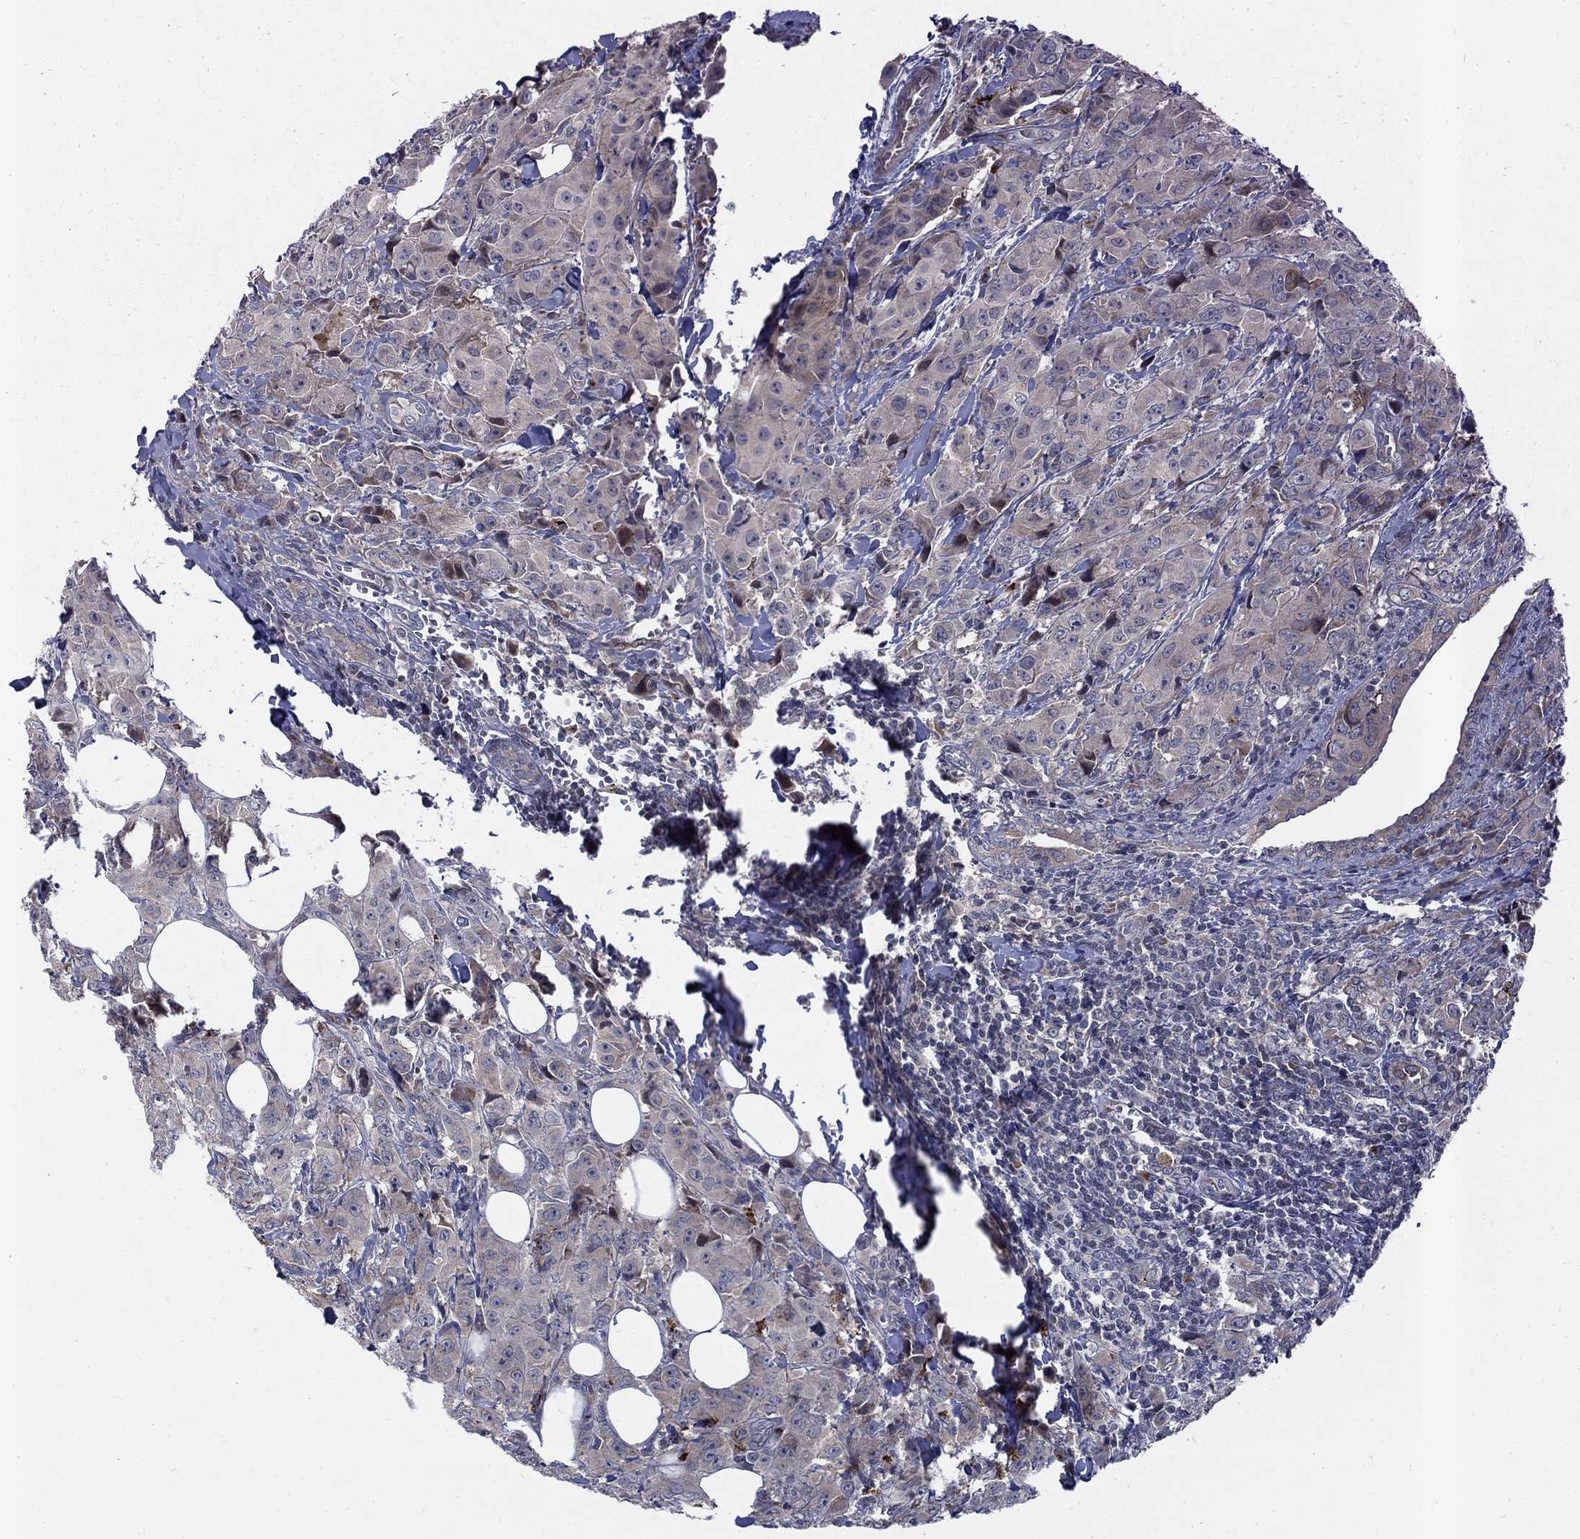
{"staining": {"intensity": "moderate", "quantity": "<25%", "location": "cytoplasmic/membranous"}, "tissue": "breast cancer", "cell_type": "Tumor cells", "image_type": "cancer", "snomed": [{"axis": "morphology", "description": "Duct carcinoma"}, {"axis": "topography", "description": "Breast"}], "caption": "Brown immunohistochemical staining in breast cancer exhibits moderate cytoplasmic/membranous staining in approximately <25% of tumor cells.", "gene": "WDR19", "patient": {"sex": "female", "age": 43}}